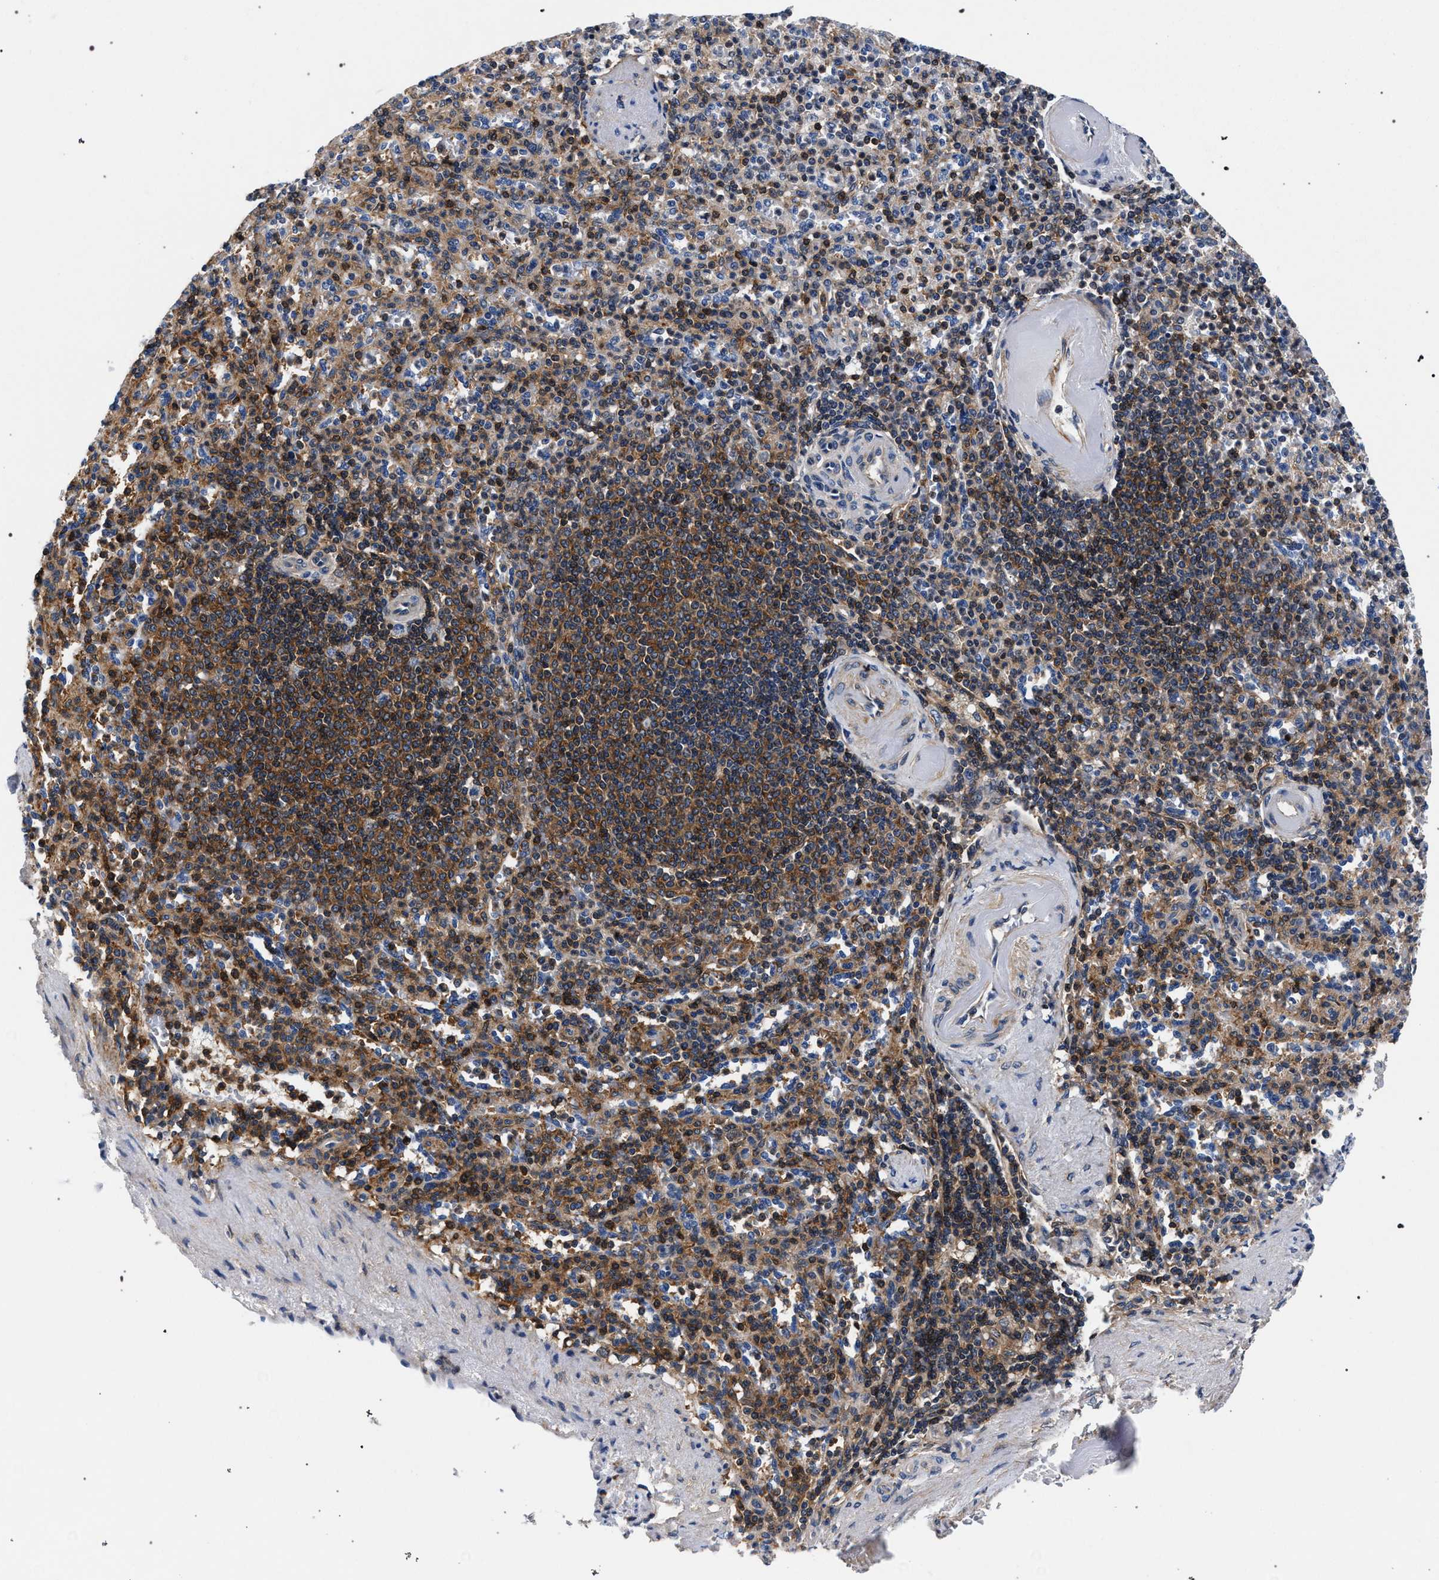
{"staining": {"intensity": "moderate", "quantity": "25%-75%", "location": "cytoplasmic/membranous"}, "tissue": "spleen", "cell_type": "Cells in red pulp", "image_type": "normal", "snomed": [{"axis": "morphology", "description": "Normal tissue, NOS"}, {"axis": "topography", "description": "Spleen"}], "caption": "Spleen stained with DAB (3,3'-diaminobenzidine) immunohistochemistry exhibits medium levels of moderate cytoplasmic/membranous staining in approximately 25%-75% of cells in red pulp. (DAB IHC, brown staining for protein, blue staining for nuclei).", "gene": "LASP1", "patient": {"sex": "female", "age": 74}}